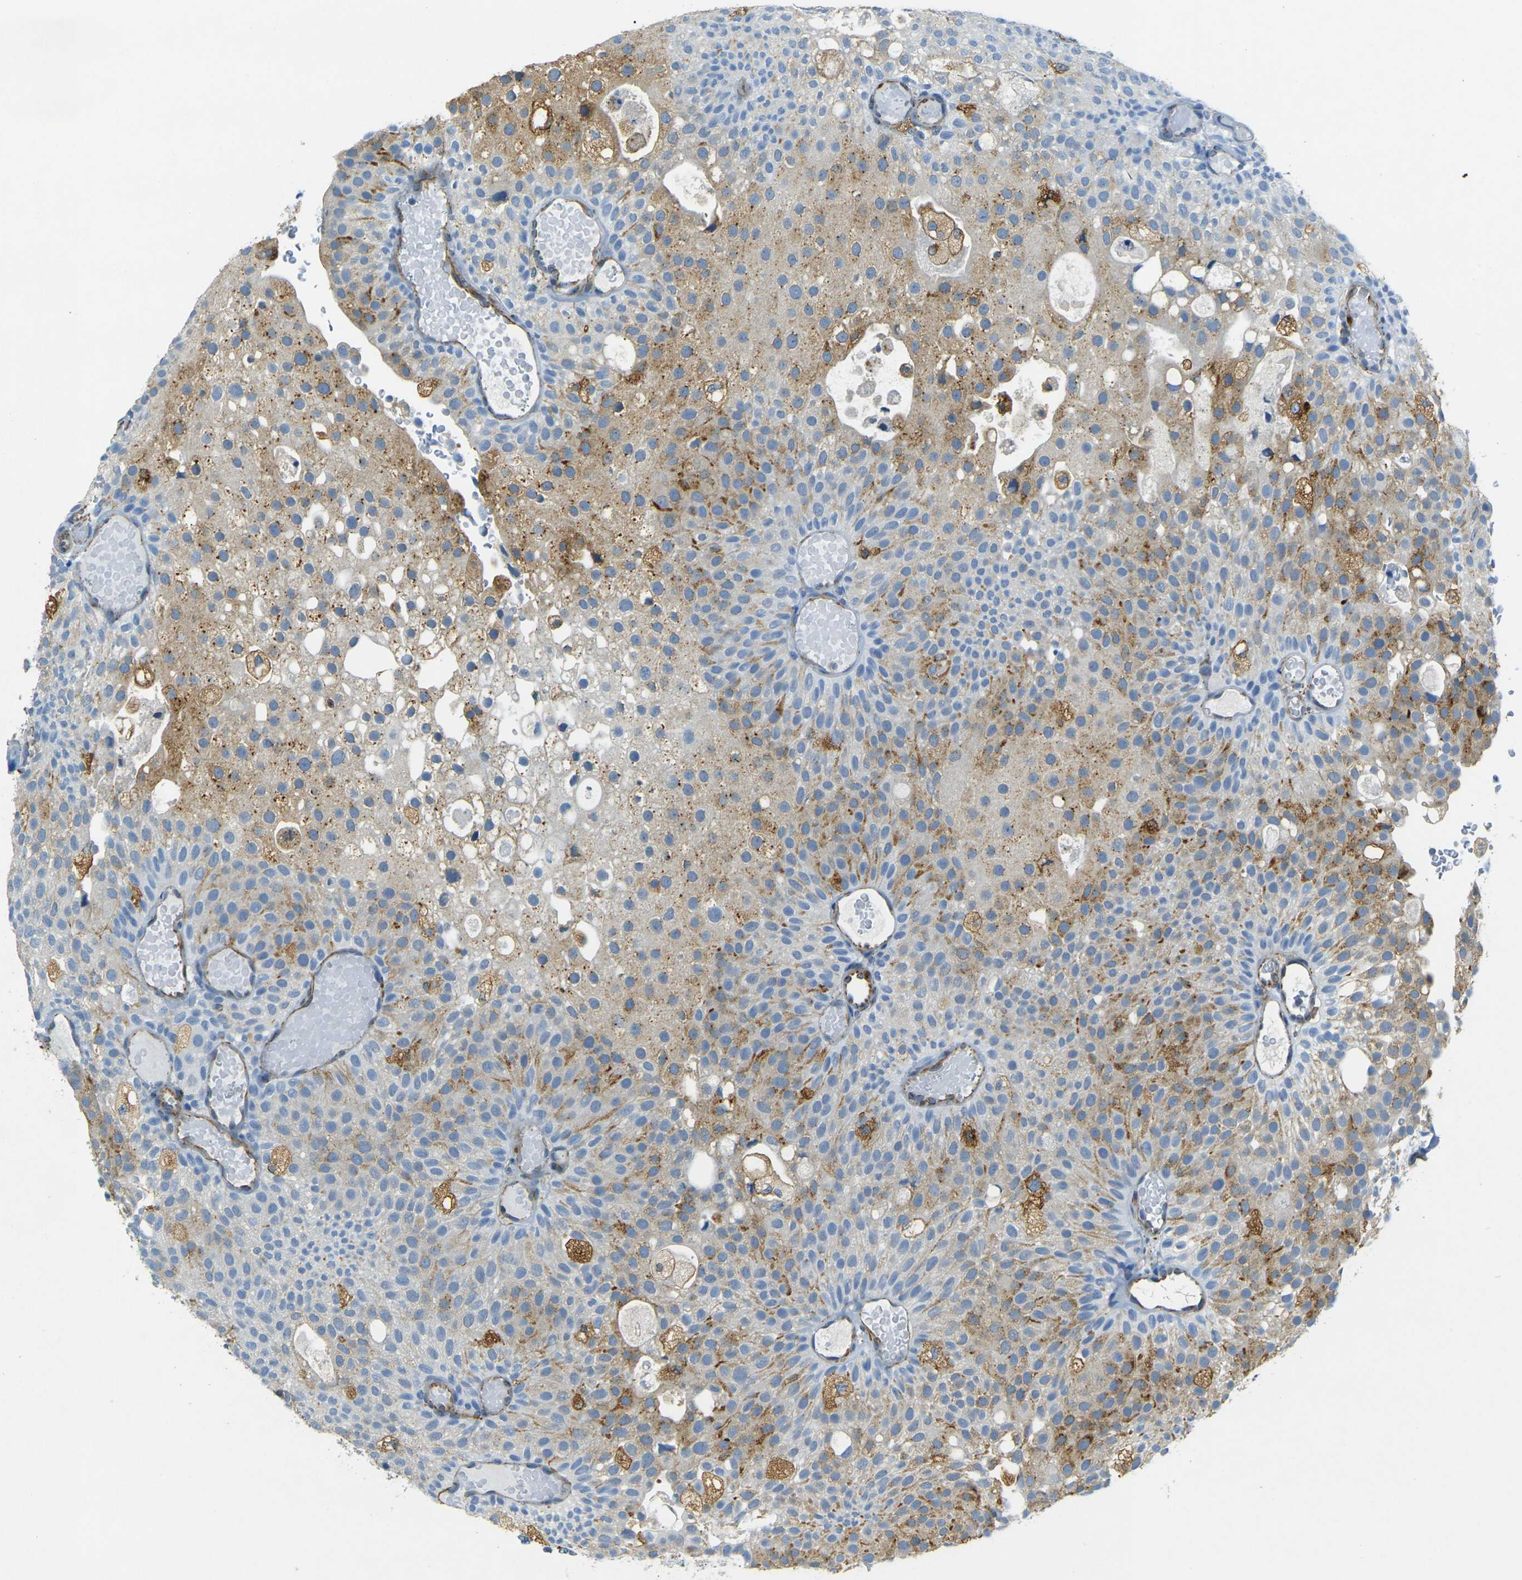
{"staining": {"intensity": "moderate", "quantity": "25%-75%", "location": "cytoplasmic/membranous"}, "tissue": "urothelial cancer", "cell_type": "Tumor cells", "image_type": "cancer", "snomed": [{"axis": "morphology", "description": "Urothelial carcinoma, Low grade"}, {"axis": "topography", "description": "Urinary bladder"}], "caption": "This photomicrograph reveals immunohistochemistry staining of urothelial cancer, with medium moderate cytoplasmic/membranous staining in approximately 25%-75% of tumor cells.", "gene": "SORT1", "patient": {"sex": "male", "age": 78}}